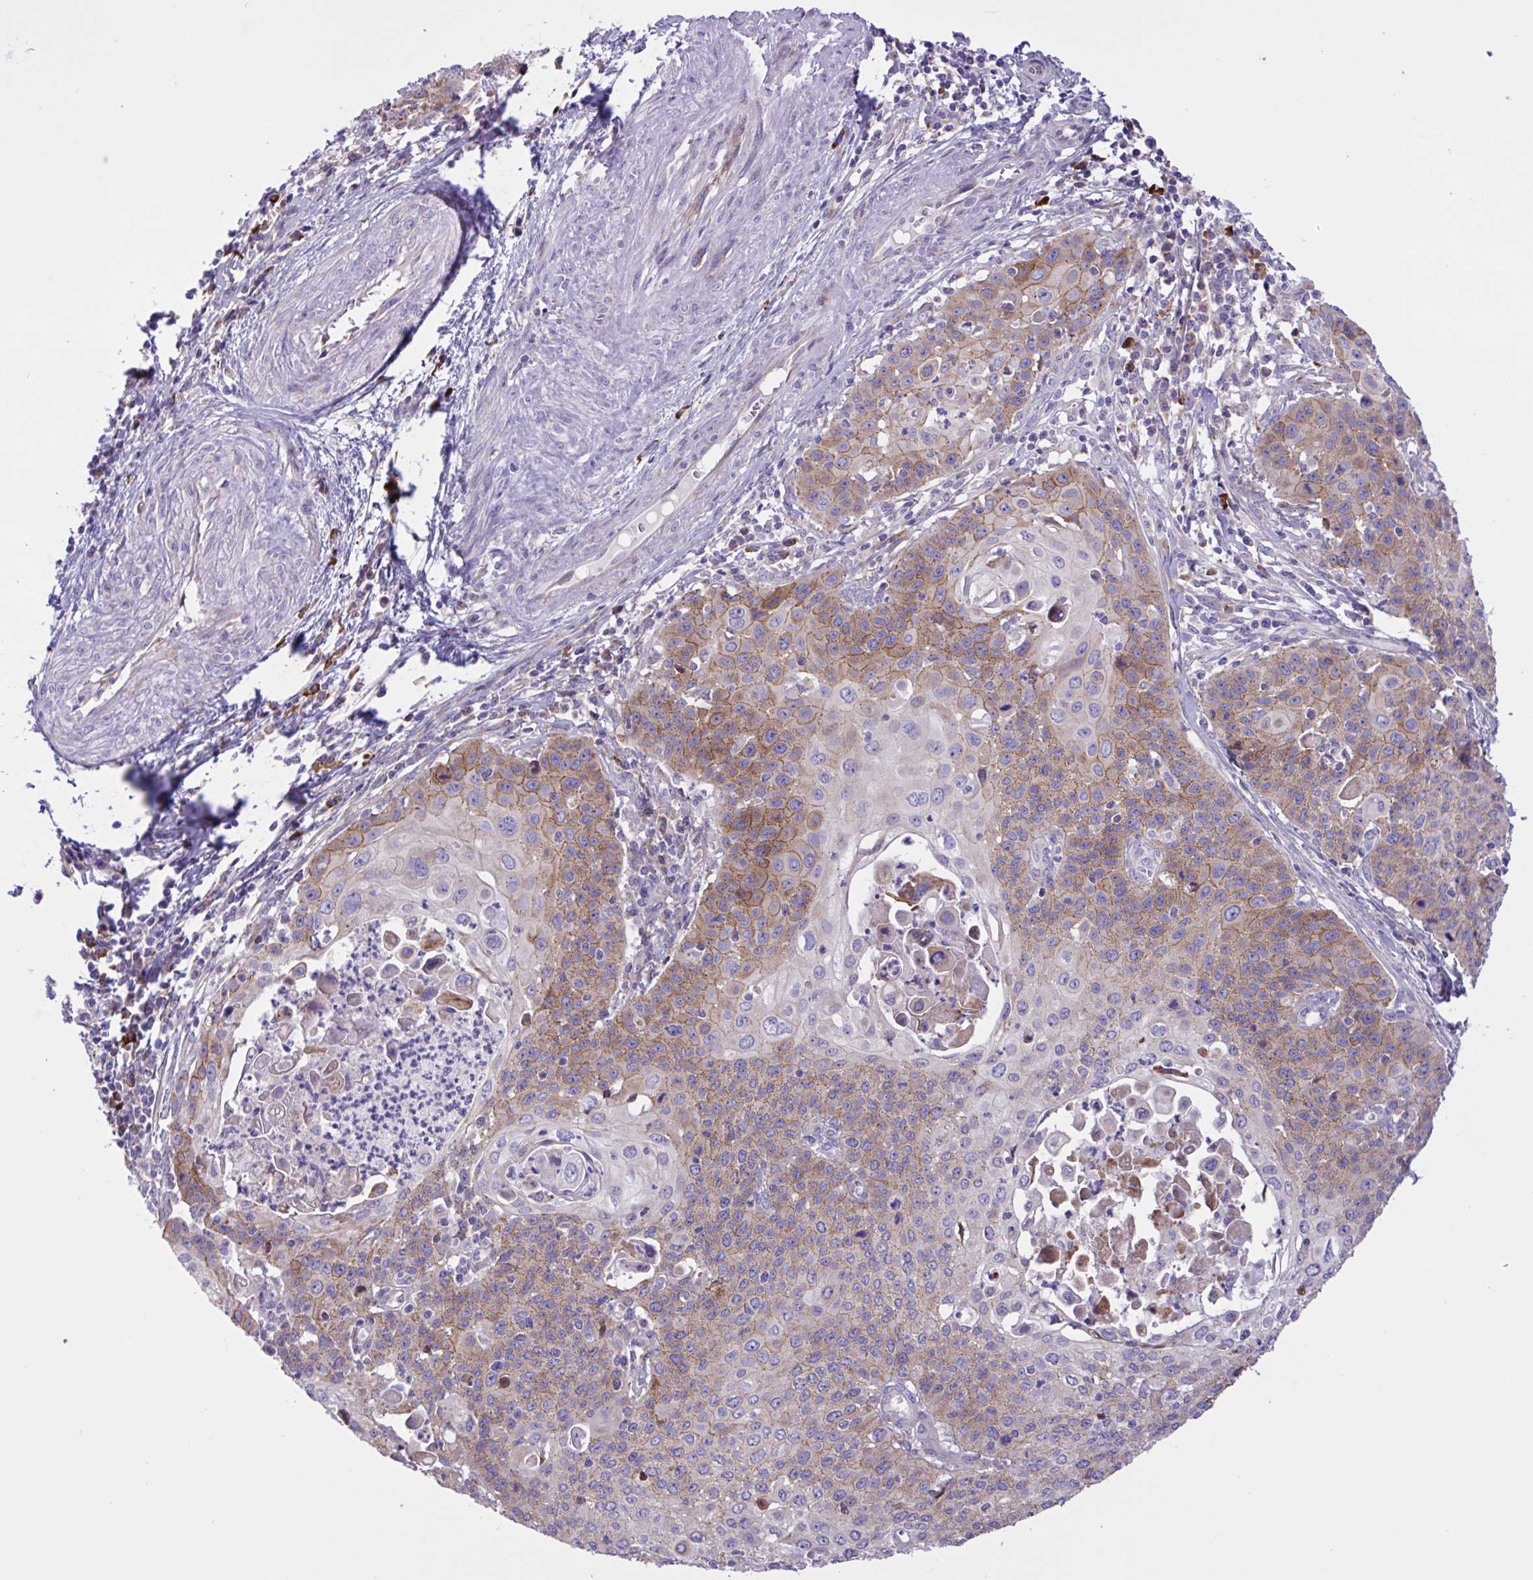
{"staining": {"intensity": "moderate", "quantity": "25%-75%", "location": "cytoplasmic/membranous"}, "tissue": "cervical cancer", "cell_type": "Tumor cells", "image_type": "cancer", "snomed": [{"axis": "morphology", "description": "Squamous cell carcinoma, NOS"}, {"axis": "topography", "description": "Cervix"}], "caption": "Immunohistochemical staining of human squamous cell carcinoma (cervical) displays medium levels of moderate cytoplasmic/membranous protein positivity in approximately 25%-75% of tumor cells.", "gene": "DSC3", "patient": {"sex": "female", "age": 65}}